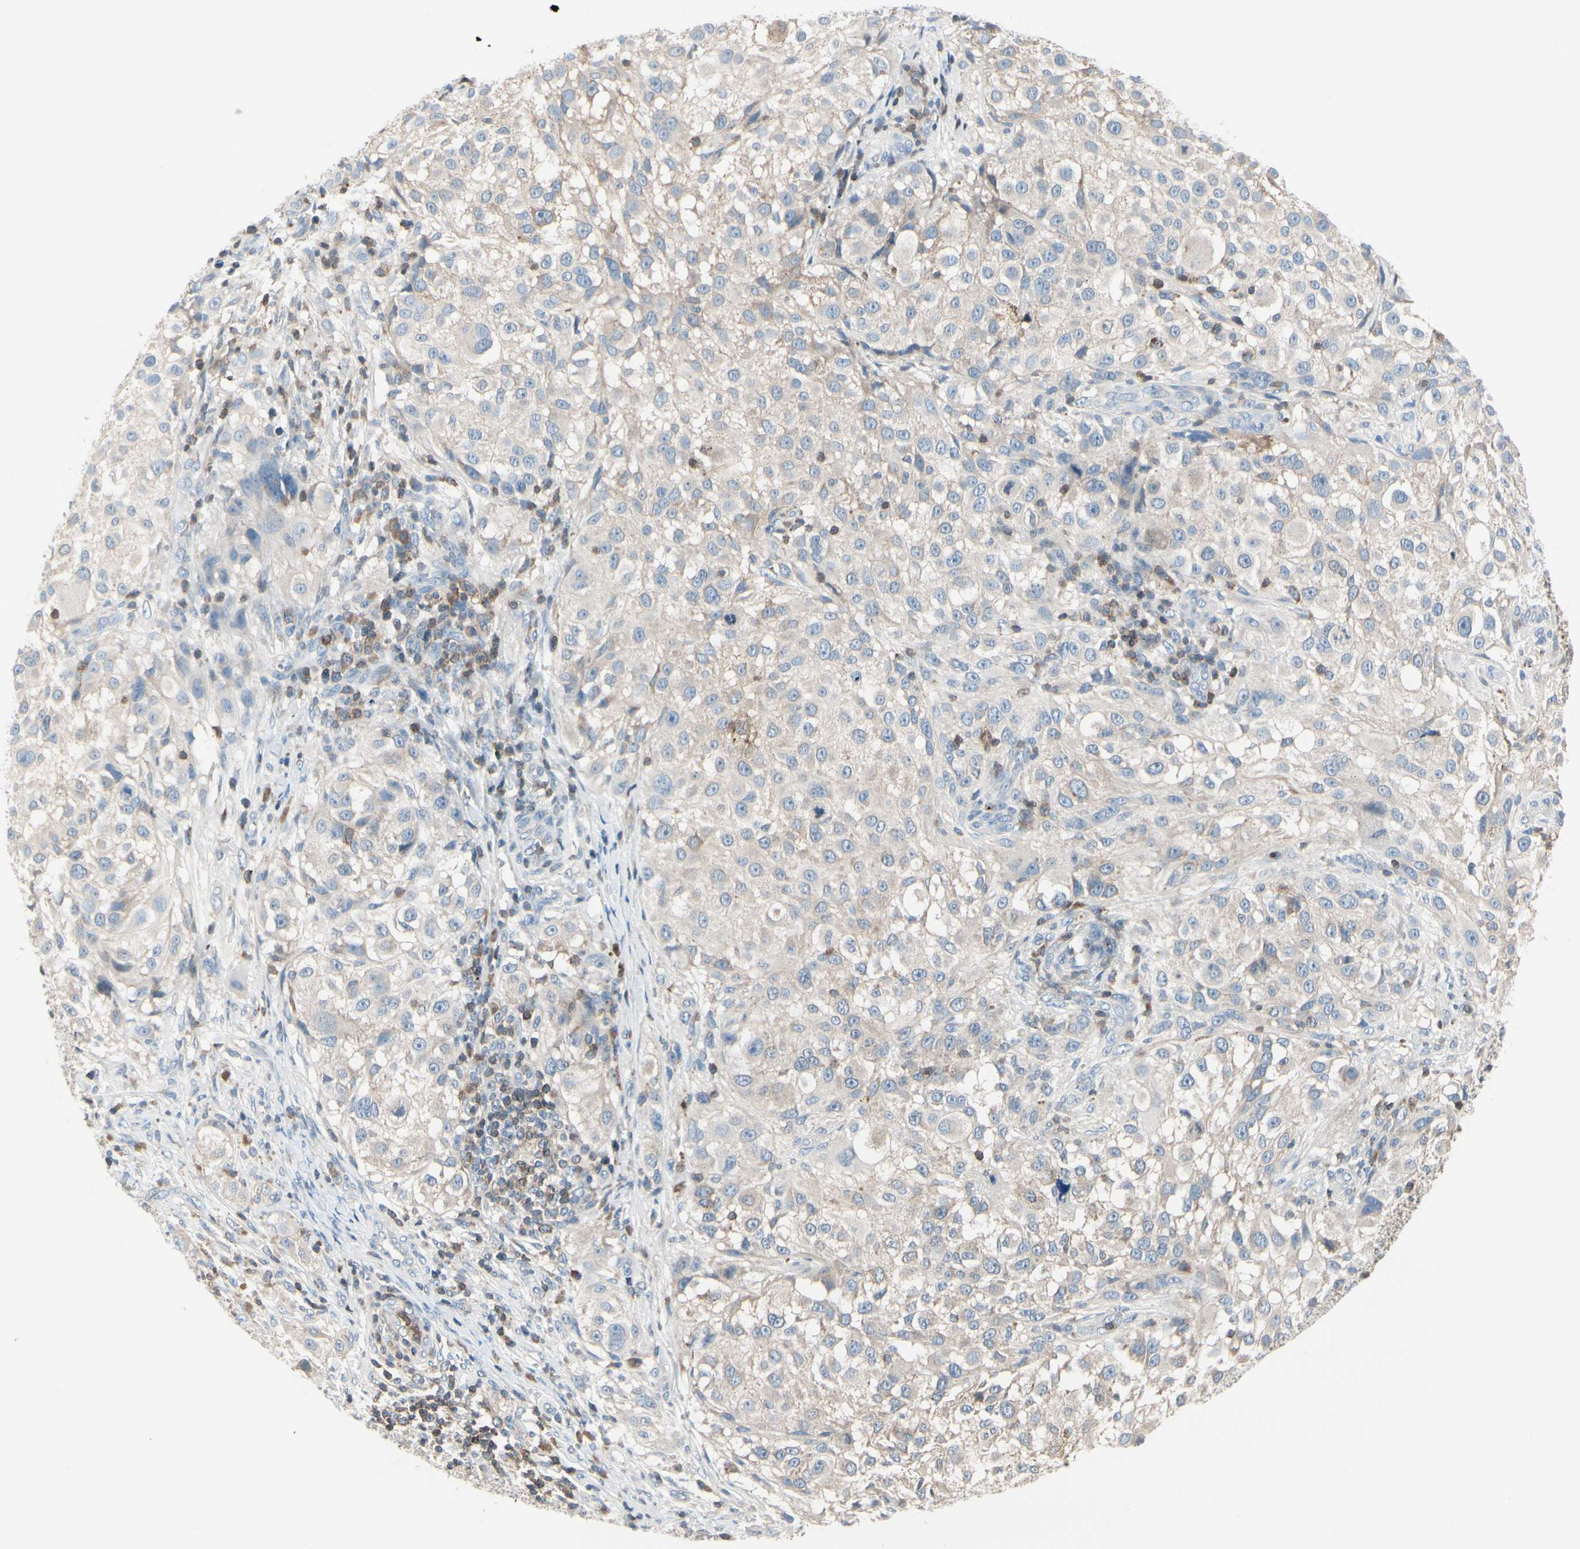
{"staining": {"intensity": "negative", "quantity": "none", "location": "none"}, "tissue": "melanoma", "cell_type": "Tumor cells", "image_type": "cancer", "snomed": [{"axis": "morphology", "description": "Necrosis, NOS"}, {"axis": "morphology", "description": "Malignant melanoma, NOS"}, {"axis": "topography", "description": "Skin"}], "caption": "Immunohistochemical staining of human malignant melanoma reveals no significant expression in tumor cells.", "gene": "SLC9A3R1", "patient": {"sex": "female", "age": 87}}